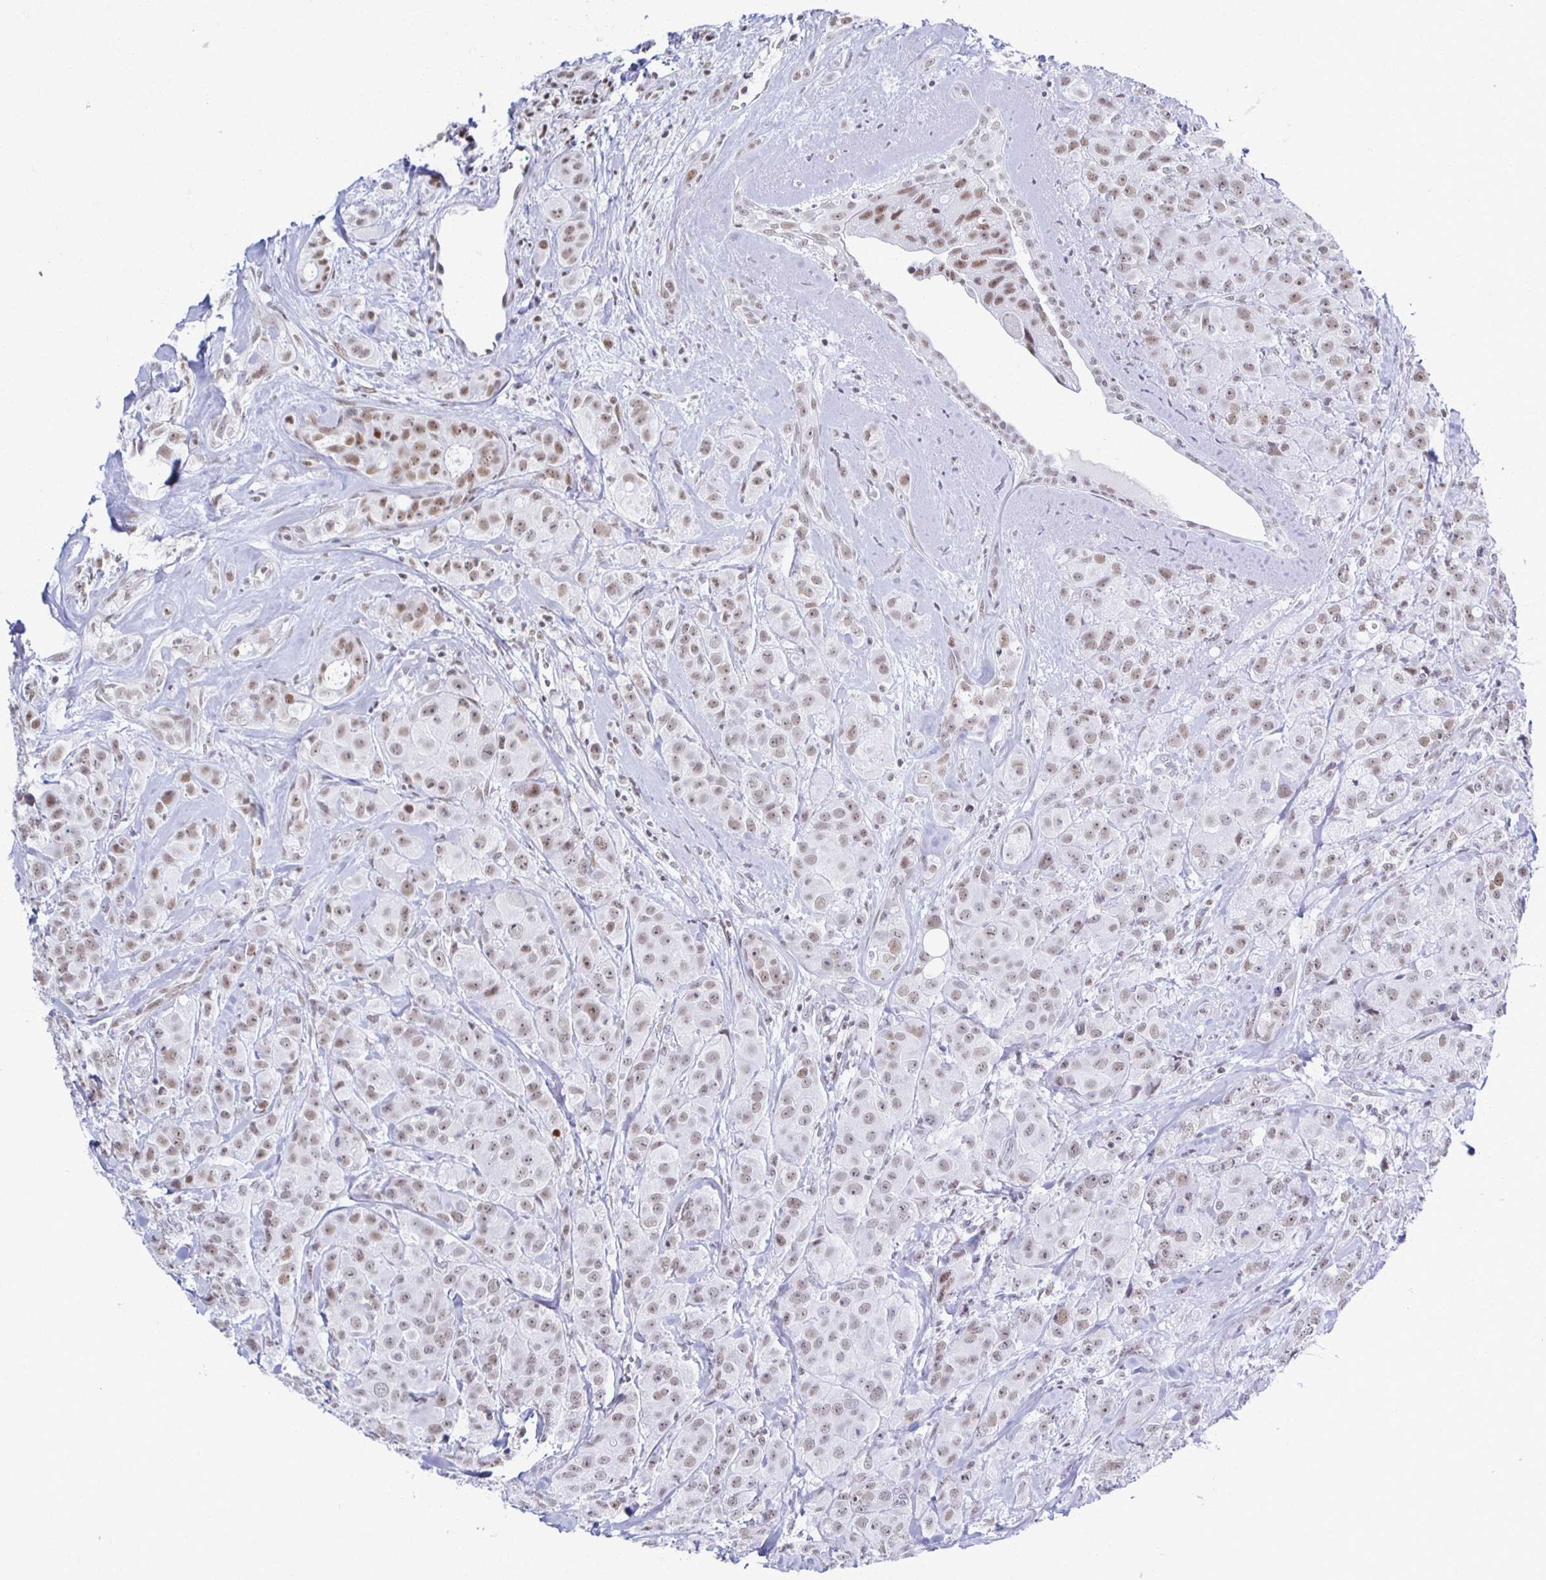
{"staining": {"intensity": "weak", "quantity": ">75%", "location": "nuclear"}, "tissue": "breast cancer", "cell_type": "Tumor cells", "image_type": "cancer", "snomed": [{"axis": "morphology", "description": "Normal tissue, NOS"}, {"axis": "morphology", "description": "Duct carcinoma"}, {"axis": "topography", "description": "Breast"}], "caption": "Breast cancer (invasive ductal carcinoma) tissue displays weak nuclear staining in about >75% of tumor cells, visualized by immunohistochemistry.", "gene": "IRF7", "patient": {"sex": "female", "age": 43}}